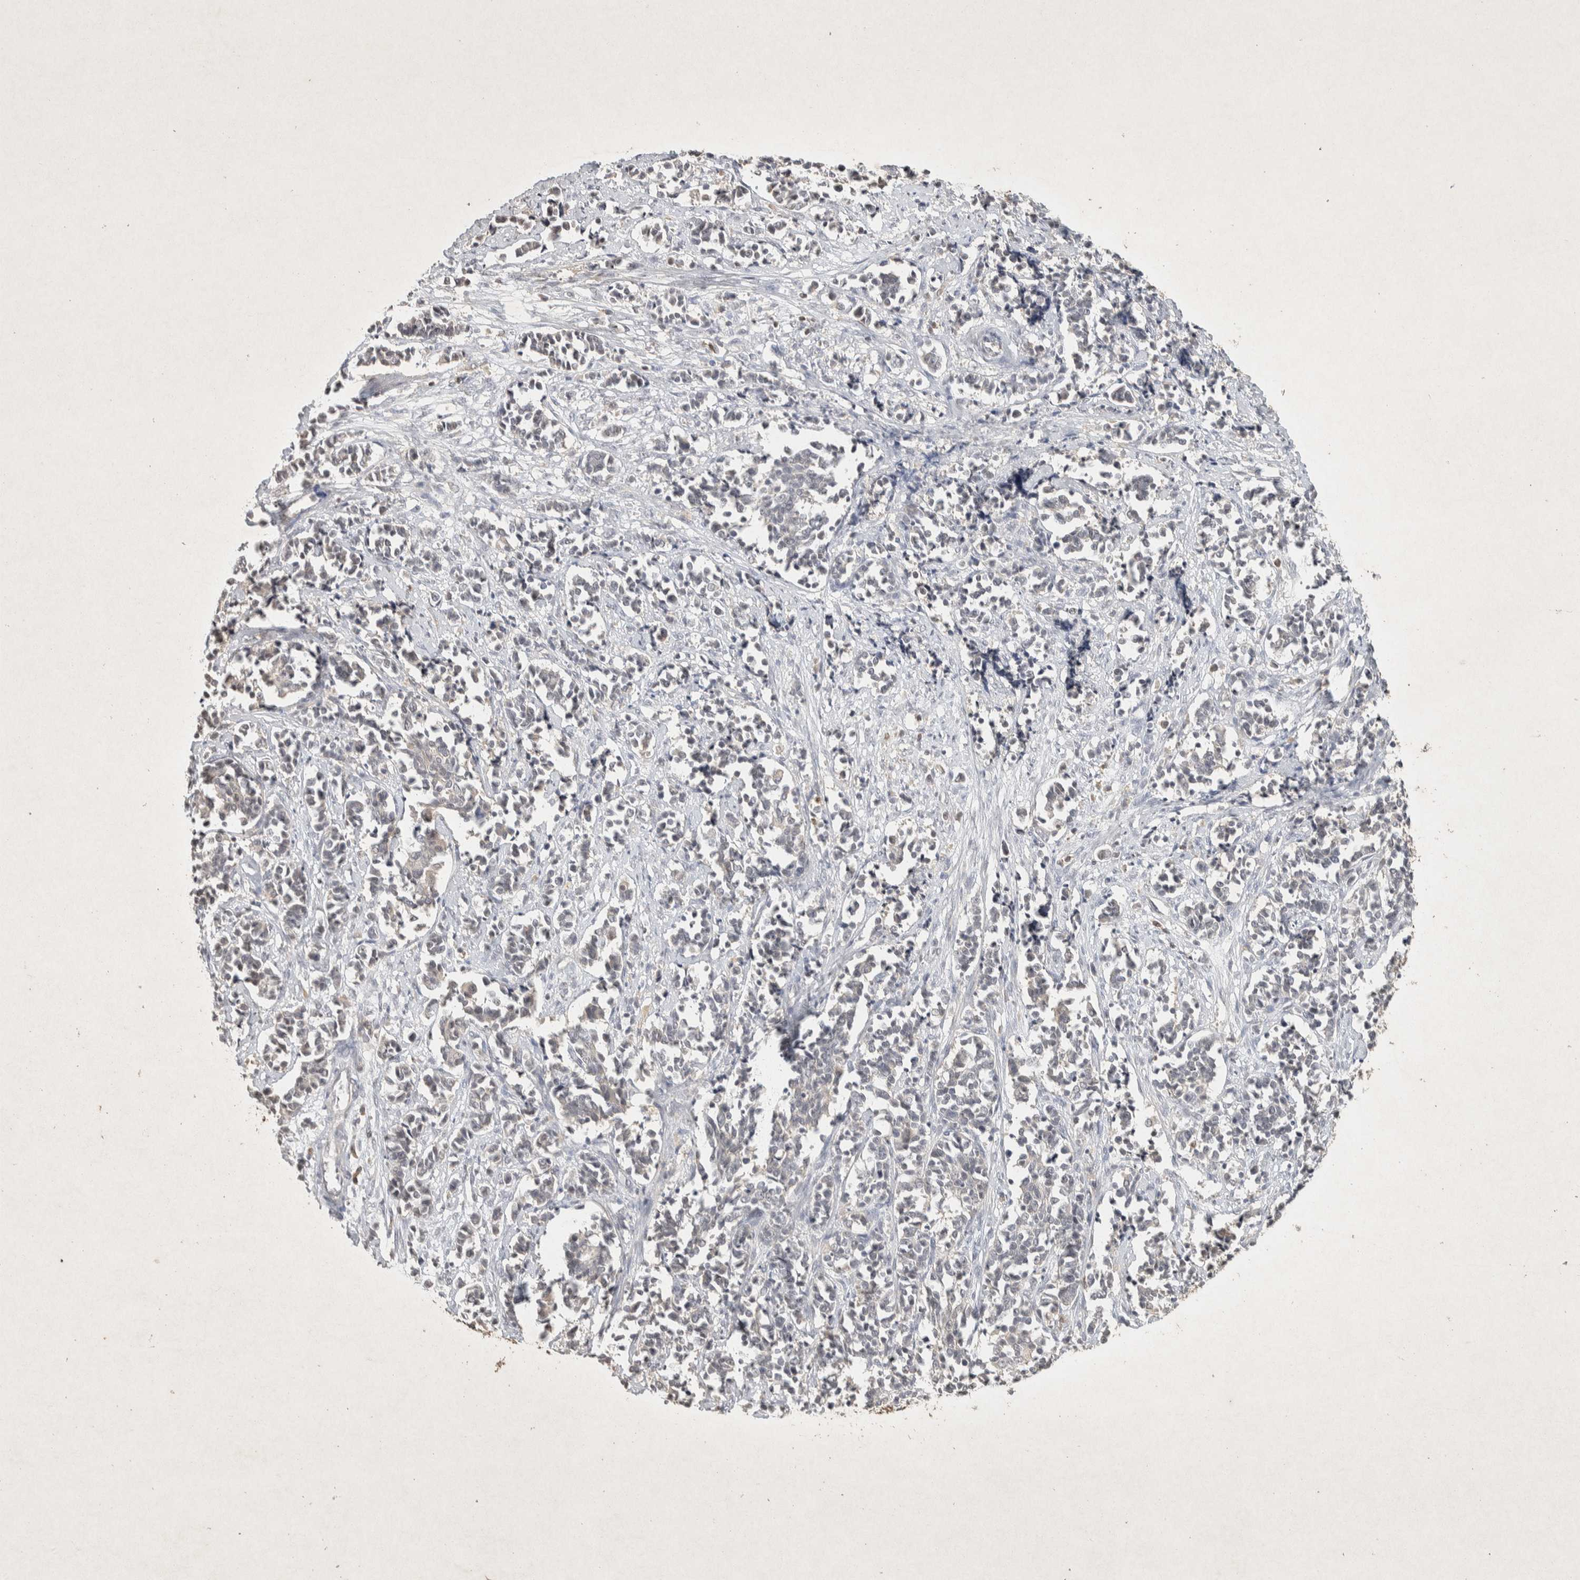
{"staining": {"intensity": "negative", "quantity": "none", "location": "none"}, "tissue": "cervical cancer", "cell_type": "Tumor cells", "image_type": "cancer", "snomed": [{"axis": "morphology", "description": "Normal tissue, NOS"}, {"axis": "morphology", "description": "Squamous cell carcinoma, NOS"}, {"axis": "topography", "description": "Cervix"}], "caption": "High magnification brightfield microscopy of squamous cell carcinoma (cervical) stained with DAB (brown) and counterstained with hematoxylin (blue): tumor cells show no significant staining.", "gene": "RAC2", "patient": {"sex": "female", "age": 35}}